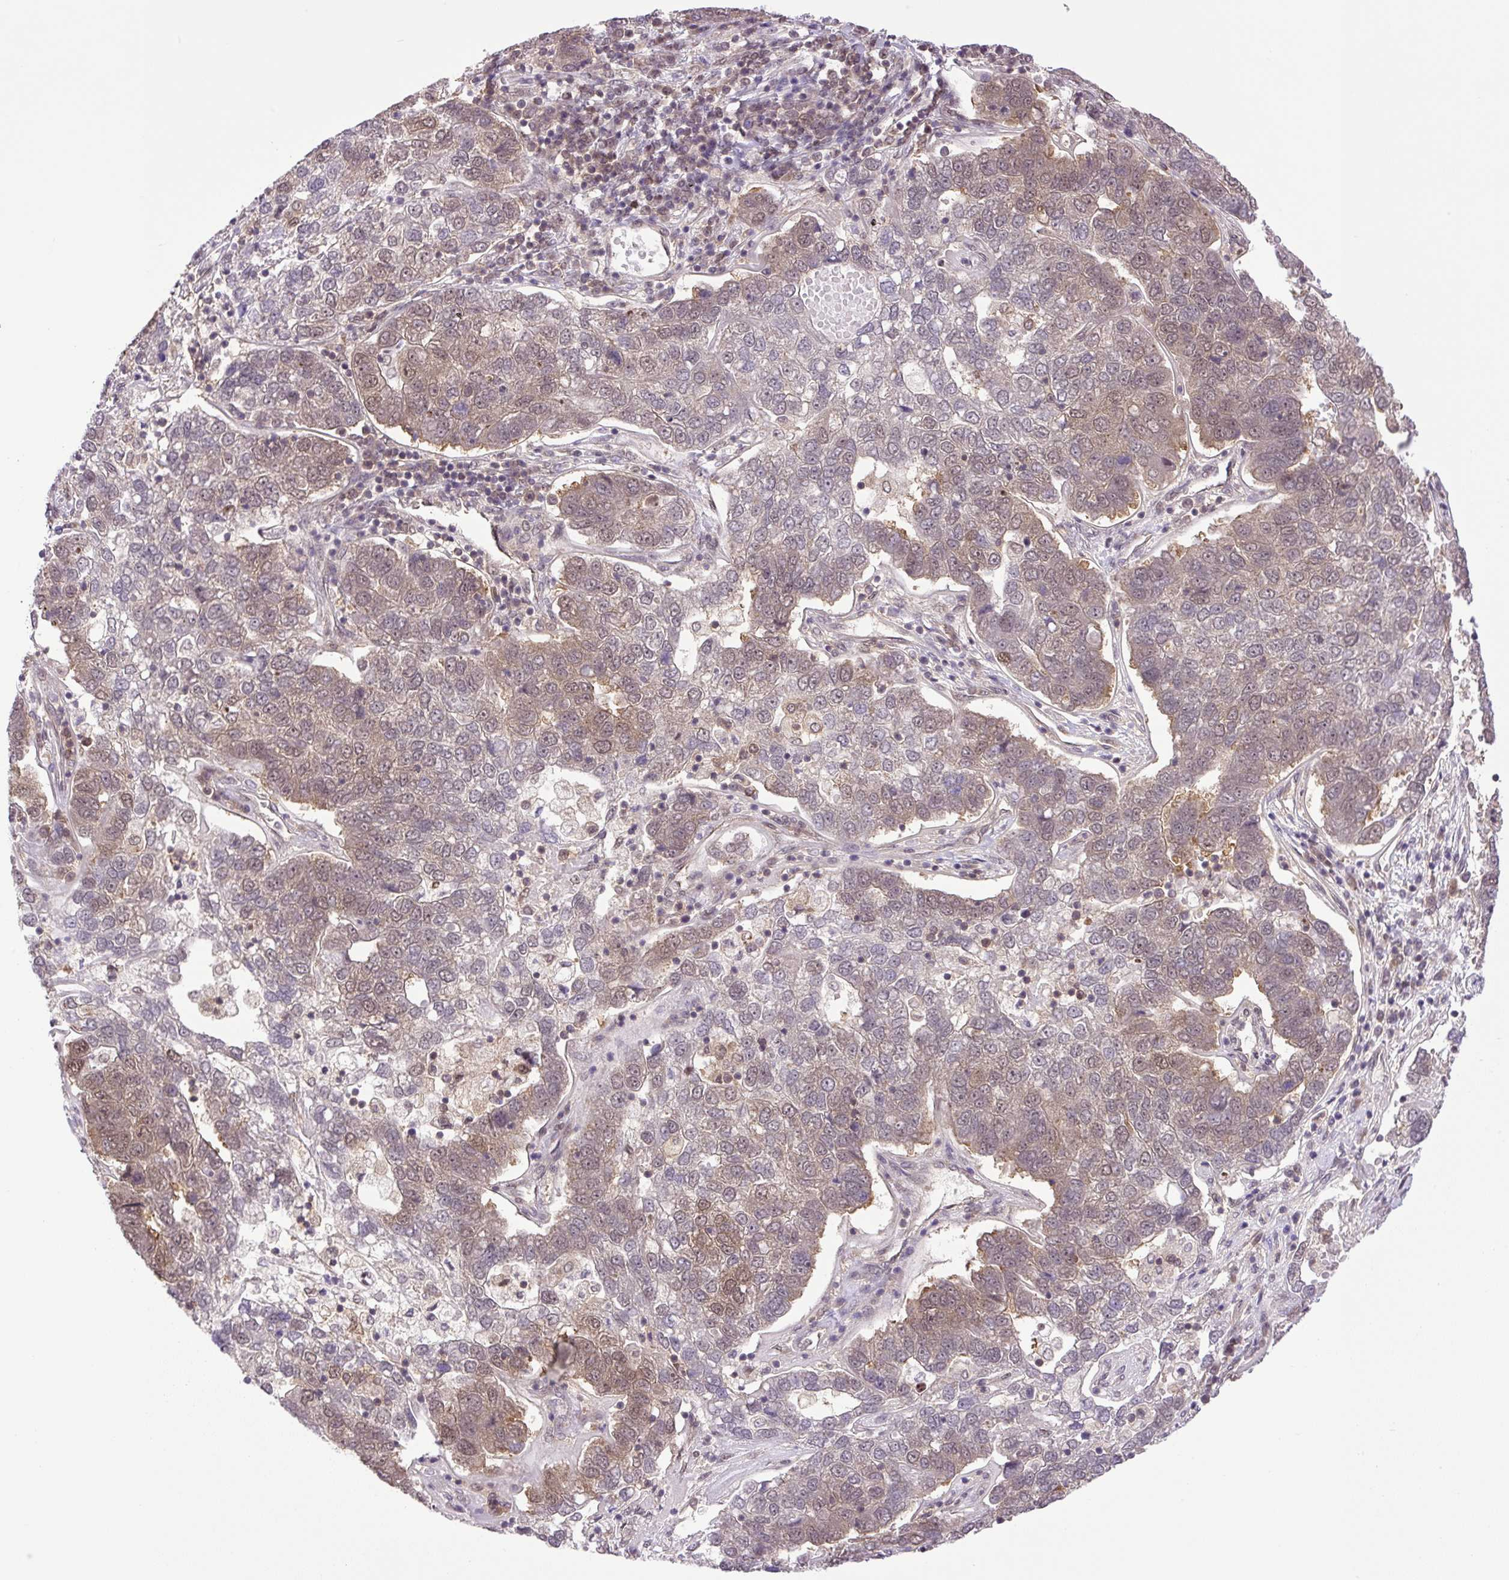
{"staining": {"intensity": "weak", "quantity": "25%-75%", "location": "cytoplasmic/membranous,nuclear"}, "tissue": "pancreatic cancer", "cell_type": "Tumor cells", "image_type": "cancer", "snomed": [{"axis": "morphology", "description": "Adenocarcinoma, NOS"}, {"axis": "topography", "description": "Pancreas"}], "caption": "Protein expression analysis of pancreatic cancer (adenocarcinoma) exhibits weak cytoplasmic/membranous and nuclear positivity in about 25%-75% of tumor cells.", "gene": "SGTA", "patient": {"sex": "female", "age": 61}}